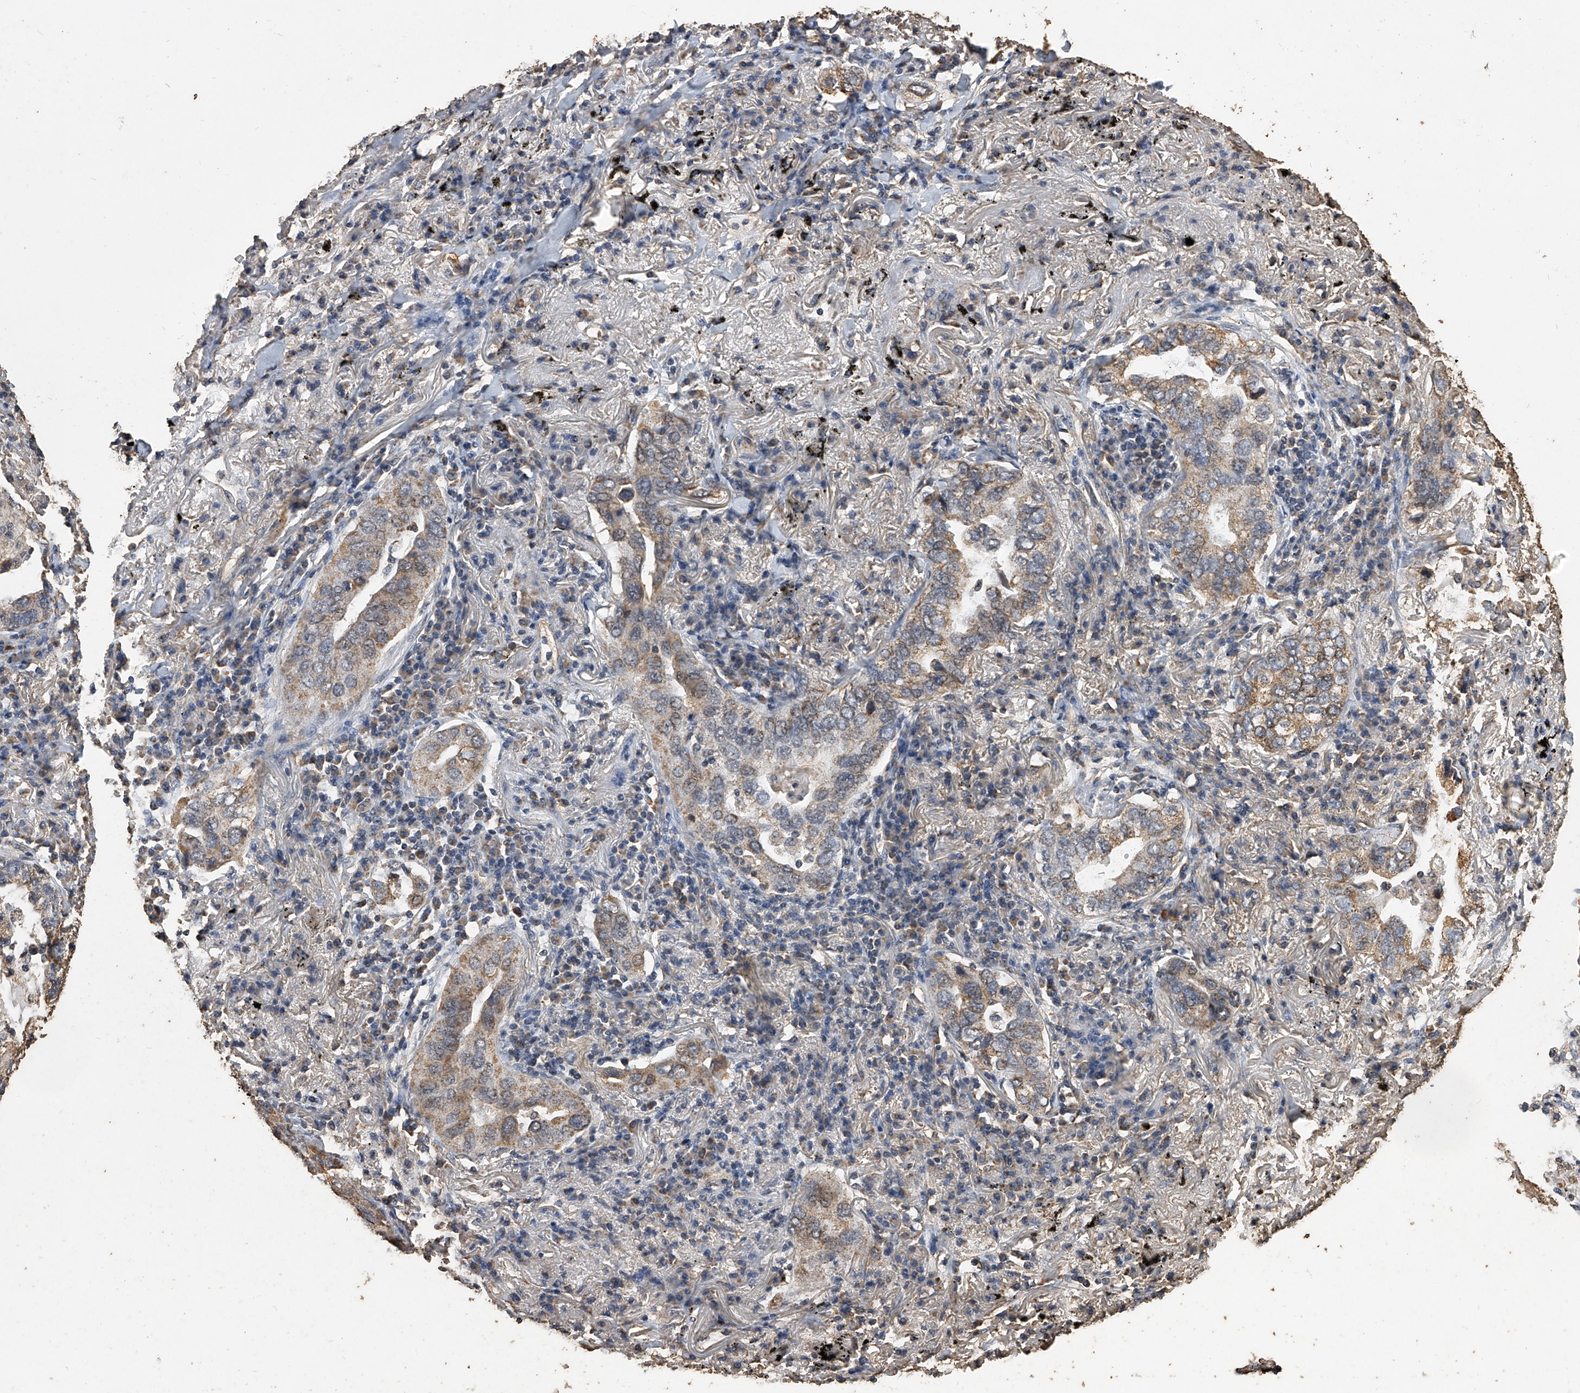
{"staining": {"intensity": "moderate", "quantity": ">75%", "location": "cytoplasmic/membranous"}, "tissue": "lung cancer", "cell_type": "Tumor cells", "image_type": "cancer", "snomed": [{"axis": "morphology", "description": "Adenocarcinoma, NOS"}, {"axis": "topography", "description": "Lung"}], "caption": "The histopathology image shows a brown stain indicating the presence of a protein in the cytoplasmic/membranous of tumor cells in lung cancer (adenocarcinoma).", "gene": "MRPL28", "patient": {"sex": "male", "age": 65}}